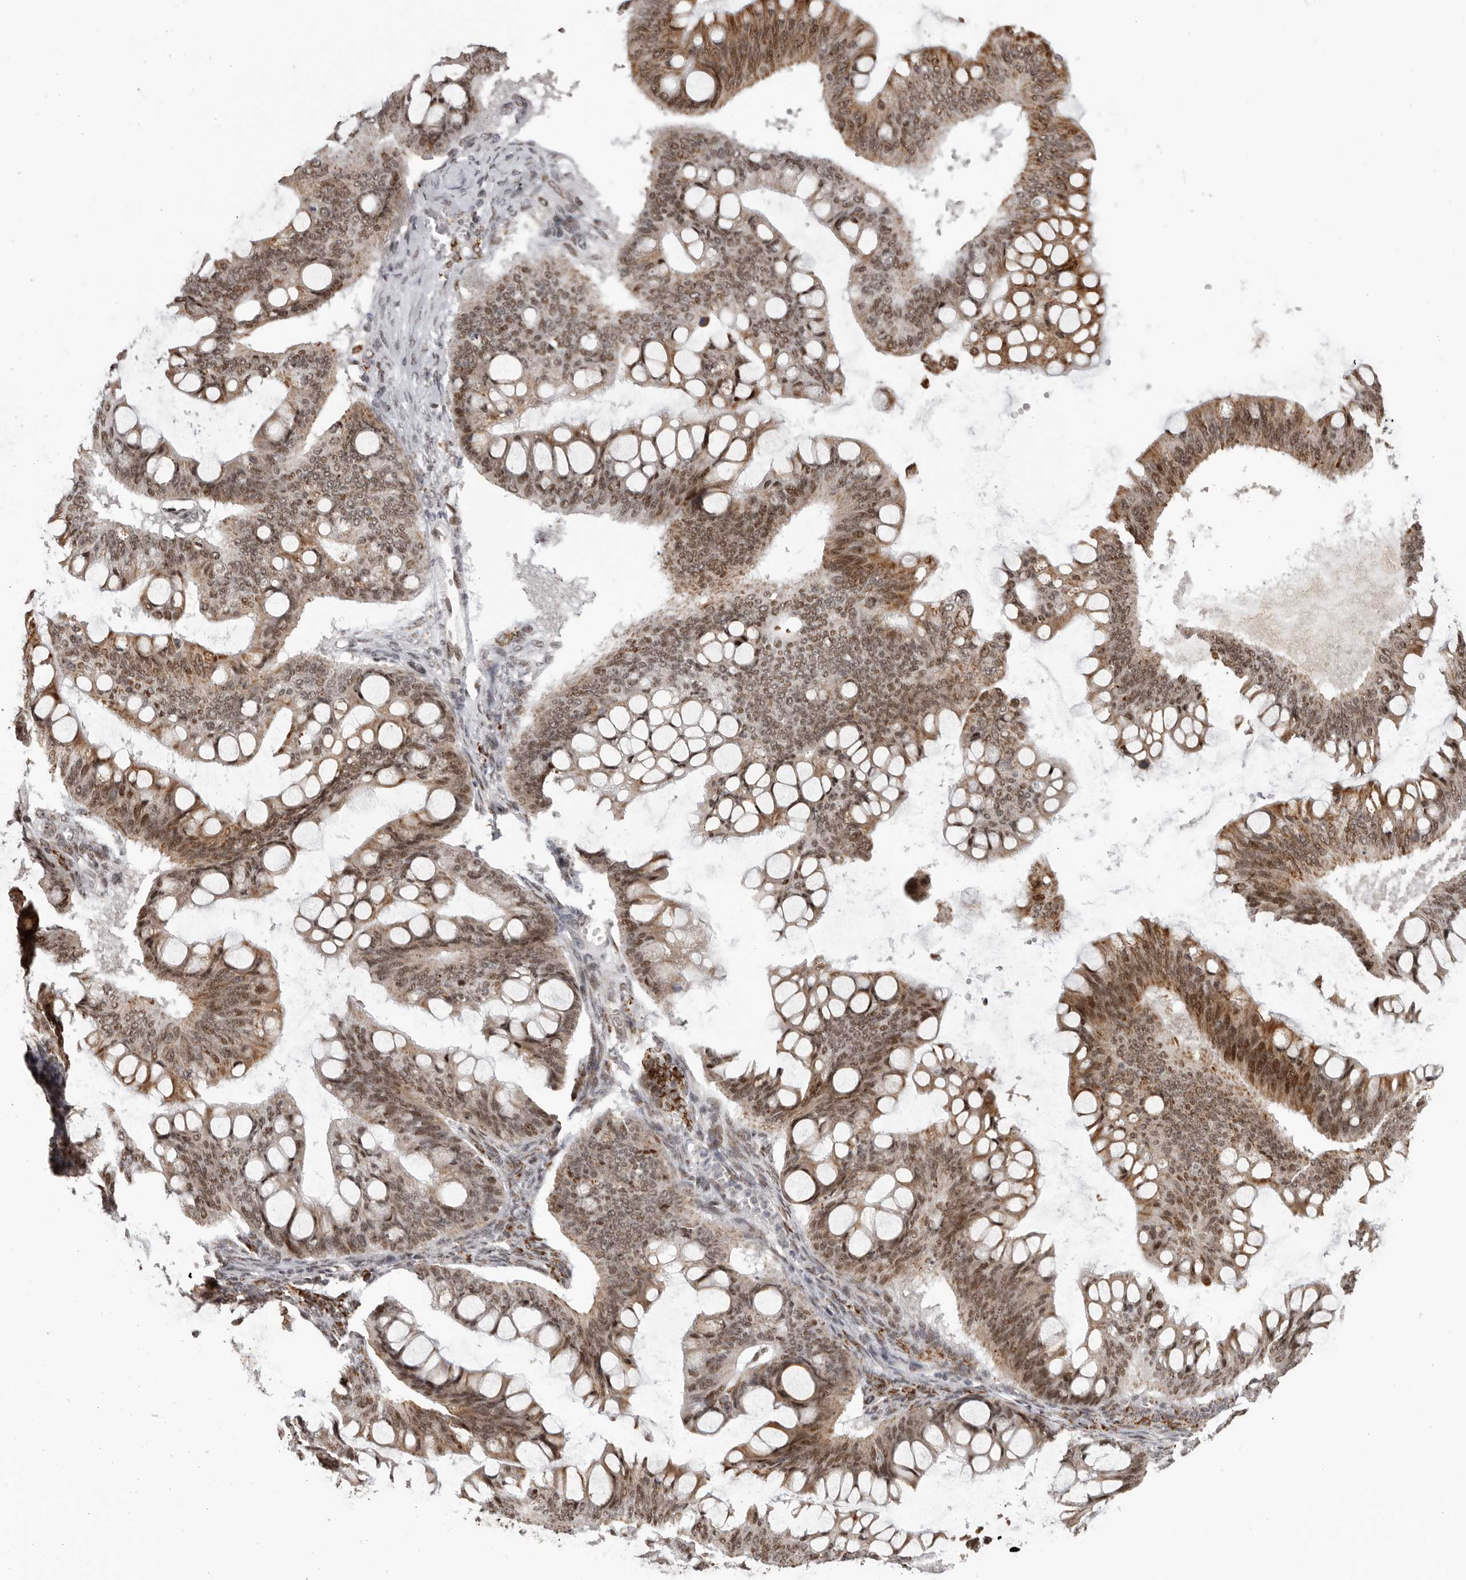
{"staining": {"intensity": "moderate", "quantity": ">75%", "location": "cytoplasmic/membranous,nuclear"}, "tissue": "ovarian cancer", "cell_type": "Tumor cells", "image_type": "cancer", "snomed": [{"axis": "morphology", "description": "Cystadenocarcinoma, mucinous, NOS"}, {"axis": "topography", "description": "Ovary"}], "caption": "A photomicrograph showing moderate cytoplasmic/membranous and nuclear staining in approximately >75% of tumor cells in mucinous cystadenocarcinoma (ovarian), as visualized by brown immunohistochemical staining.", "gene": "C17orf99", "patient": {"sex": "female", "age": 73}}